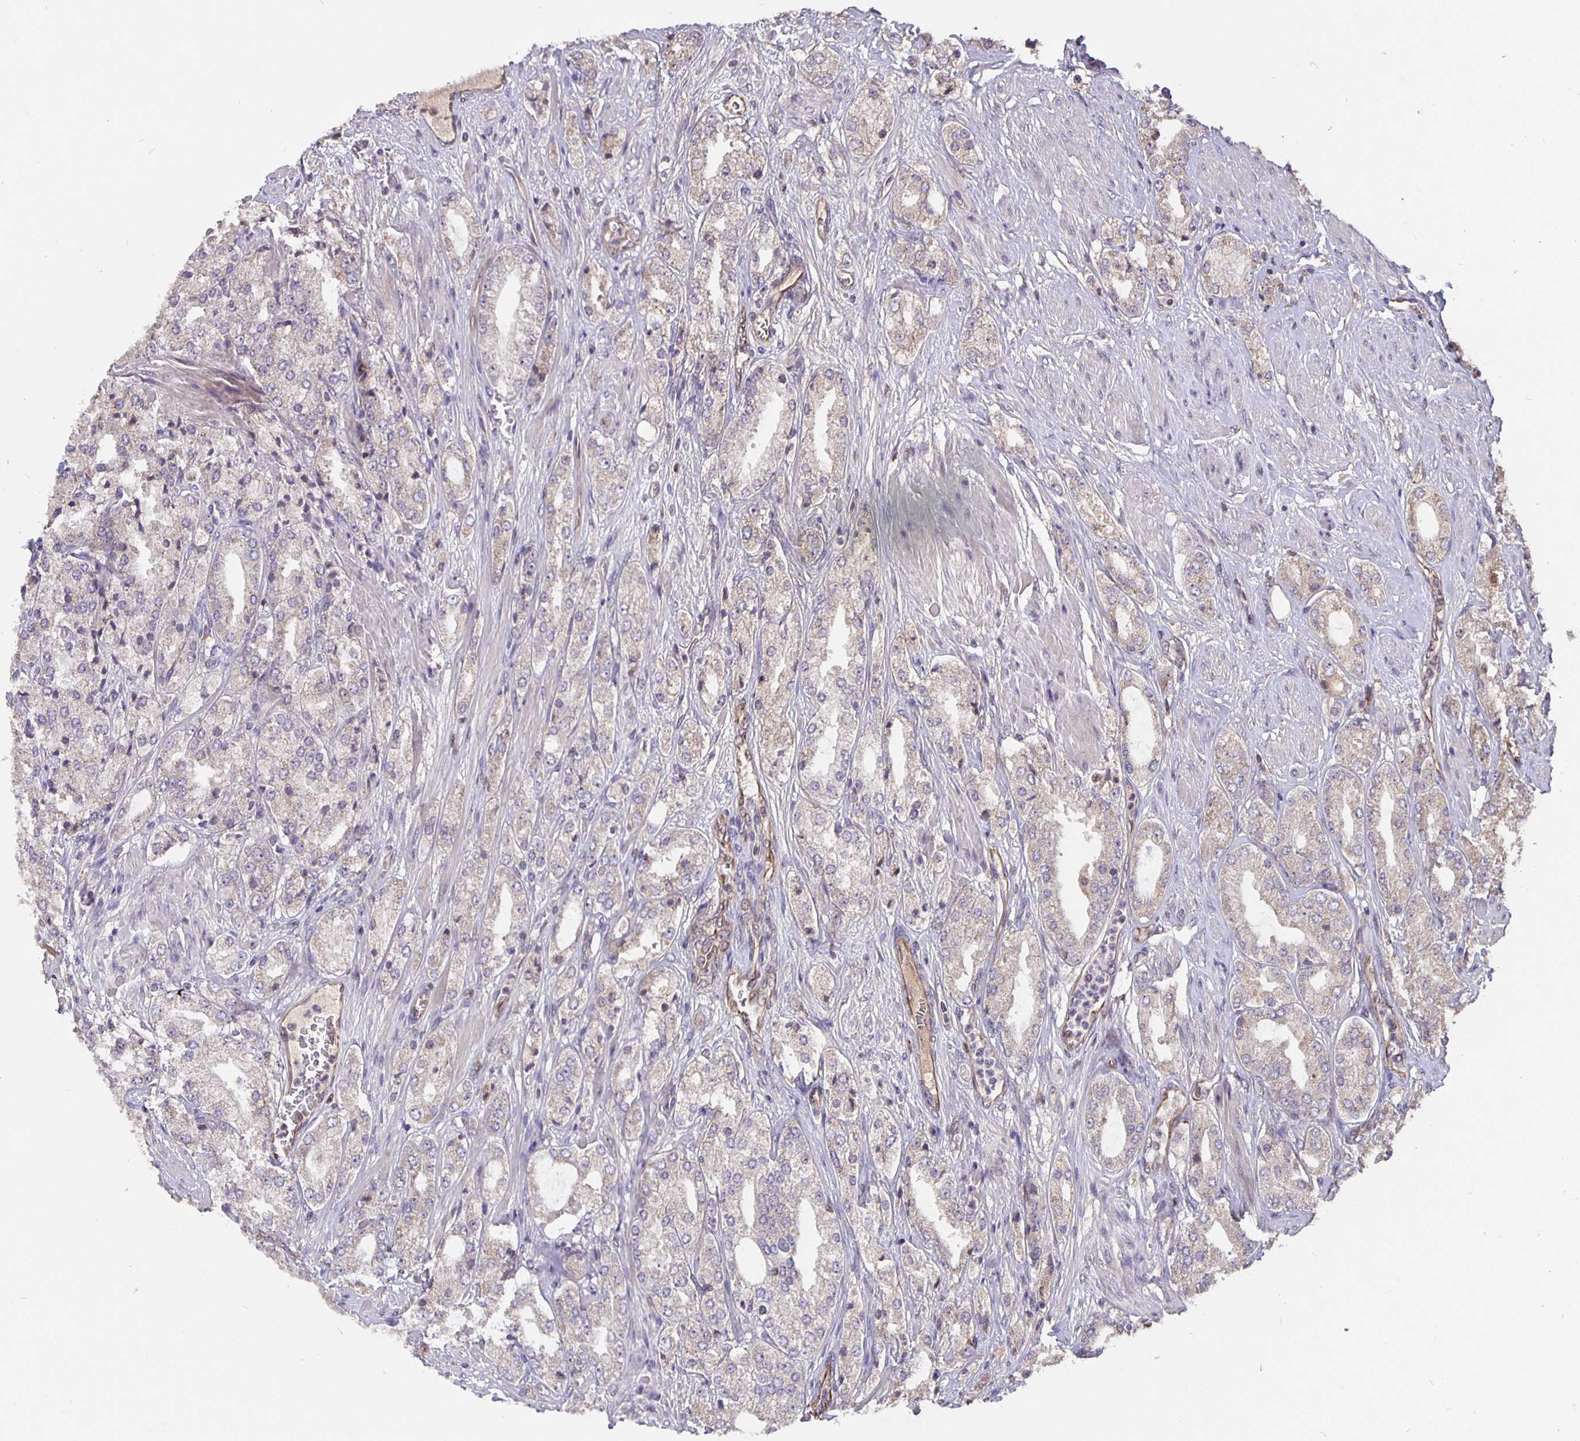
{"staining": {"intensity": "negative", "quantity": "none", "location": "none"}, "tissue": "prostate cancer", "cell_type": "Tumor cells", "image_type": "cancer", "snomed": [{"axis": "morphology", "description": "Adenocarcinoma, High grade"}, {"axis": "topography", "description": "Prostate"}], "caption": "Tumor cells are negative for protein expression in human prostate cancer.", "gene": "NOG", "patient": {"sex": "male", "age": 68}}